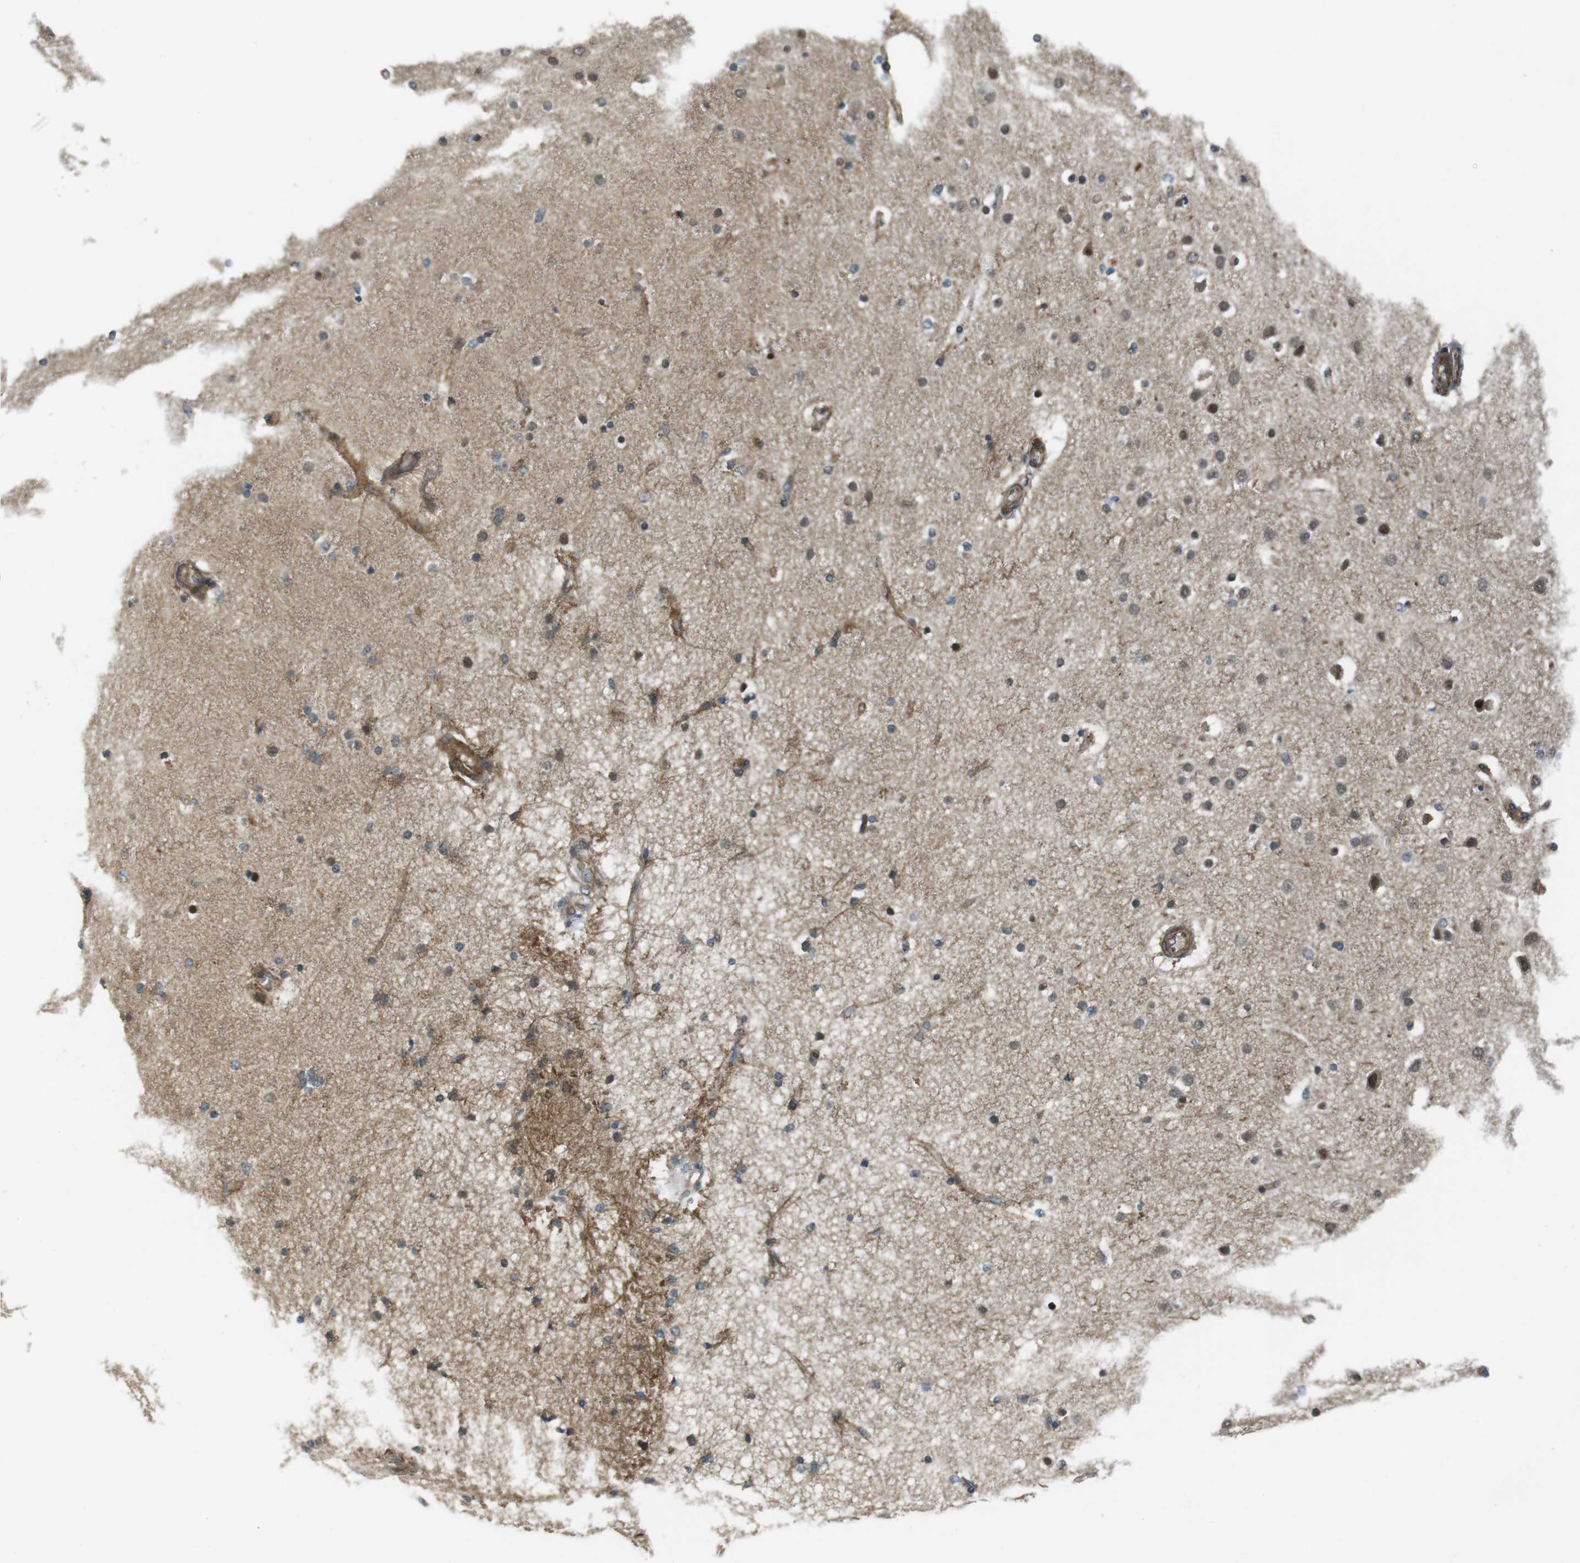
{"staining": {"intensity": "moderate", "quantity": "25%-75%", "location": "cytoplasmic/membranous"}, "tissue": "cerebral cortex", "cell_type": "Endothelial cells", "image_type": "normal", "snomed": [{"axis": "morphology", "description": "Normal tissue, NOS"}, {"axis": "topography", "description": "Cerebral cortex"}], "caption": "Protein staining displays moderate cytoplasmic/membranous expression in about 25%-75% of endothelial cells in normal cerebral cortex. The staining was performed using DAB to visualize the protein expression in brown, while the nuclei were stained in blue with hematoxylin (Magnification: 20x).", "gene": "IFFO2", "patient": {"sex": "female", "age": 54}}